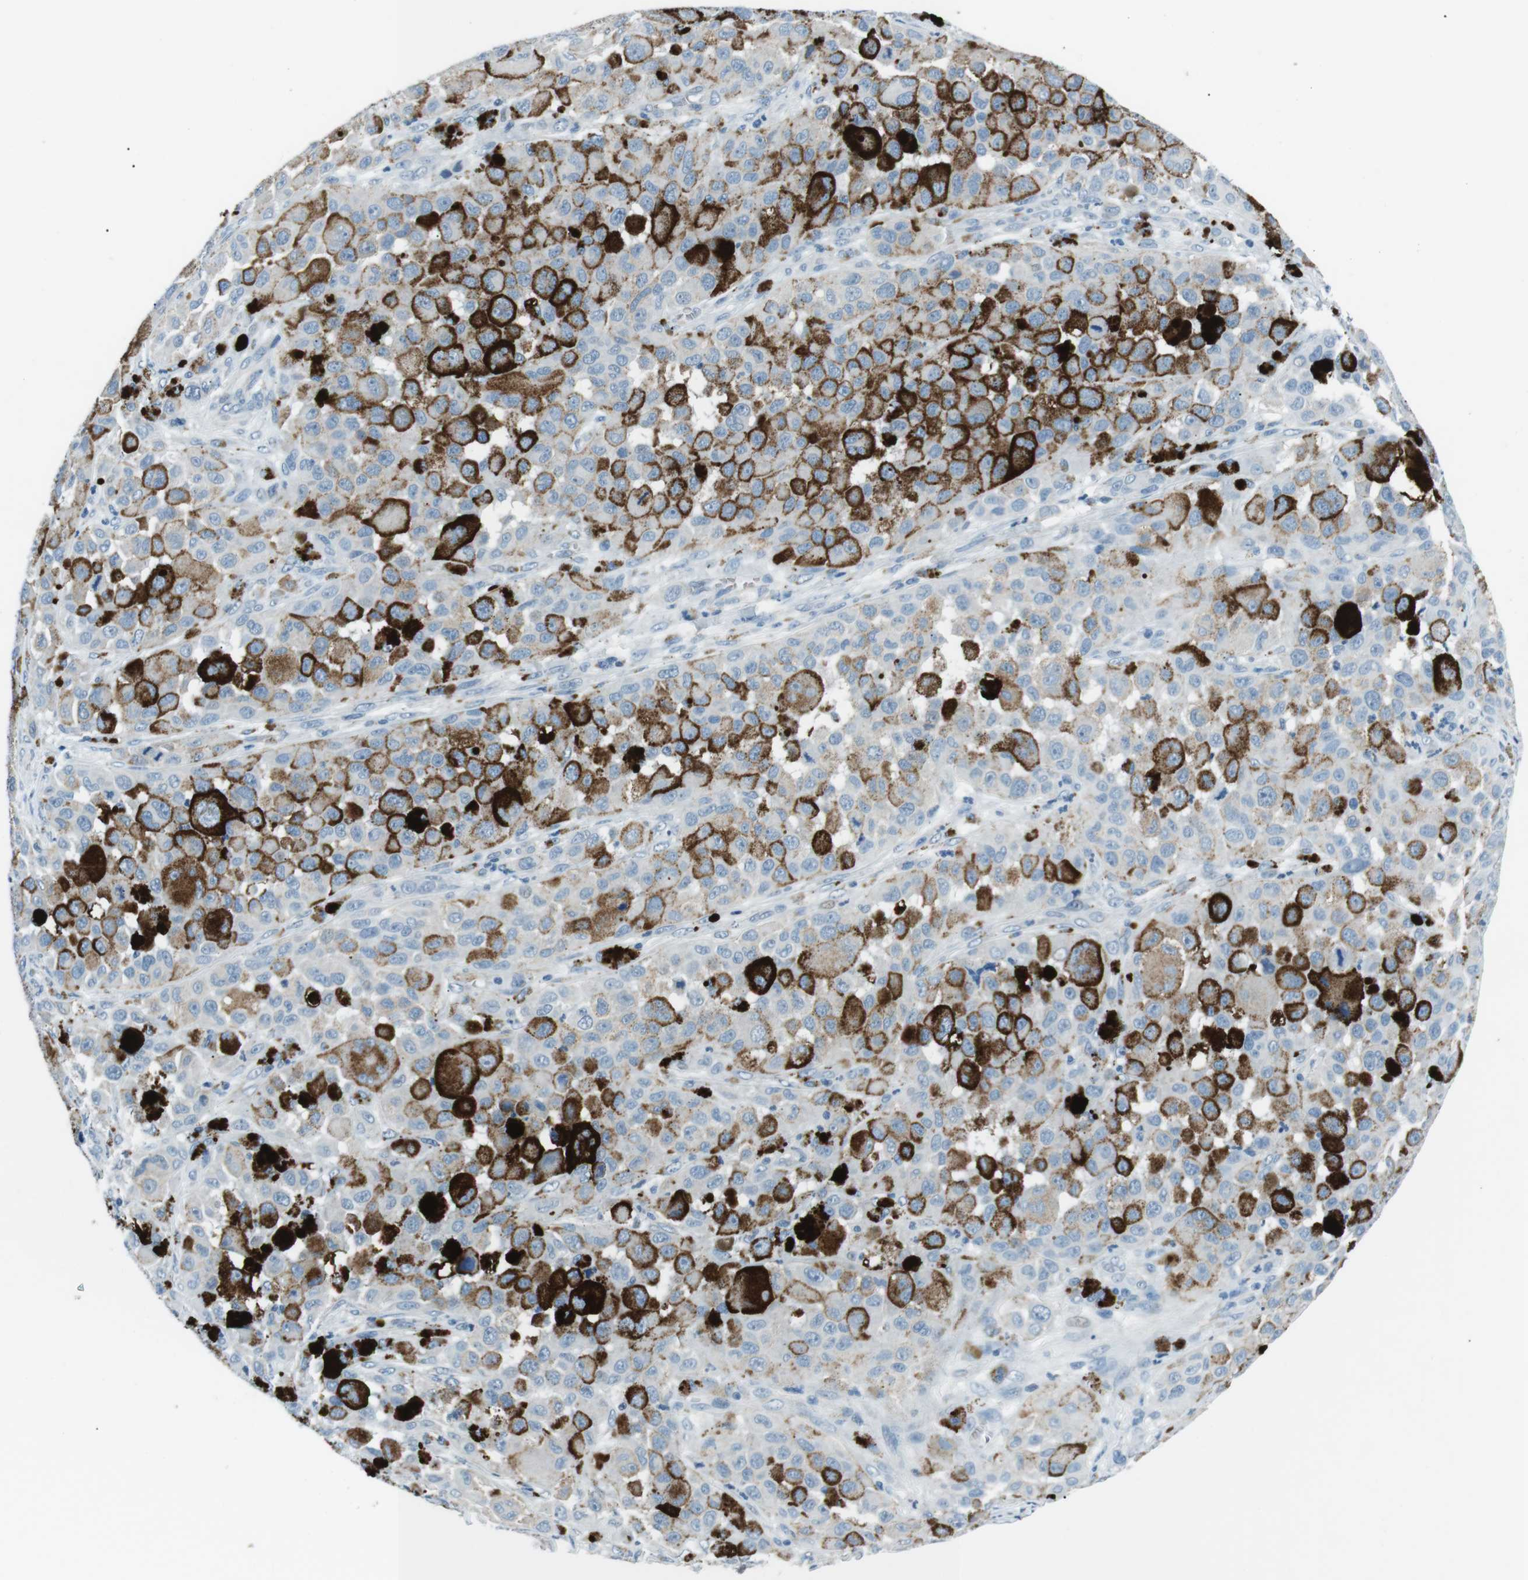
{"staining": {"intensity": "negative", "quantity": "none", "location": "none"}, "tissue": "melanoma", "cell_type": "Tumor cells", "image_type": "cancer", "snomed": [{"axis": "morphology", "description": "Malignant melanoma, NOS"}, {"axis": "topography", "description": "Skin"}], "caption": "There is no significant expression in tumor cells of malignant melanoma.", "gene": "ST6GAL1", "patient": {"sex": "male", "age": 96}}